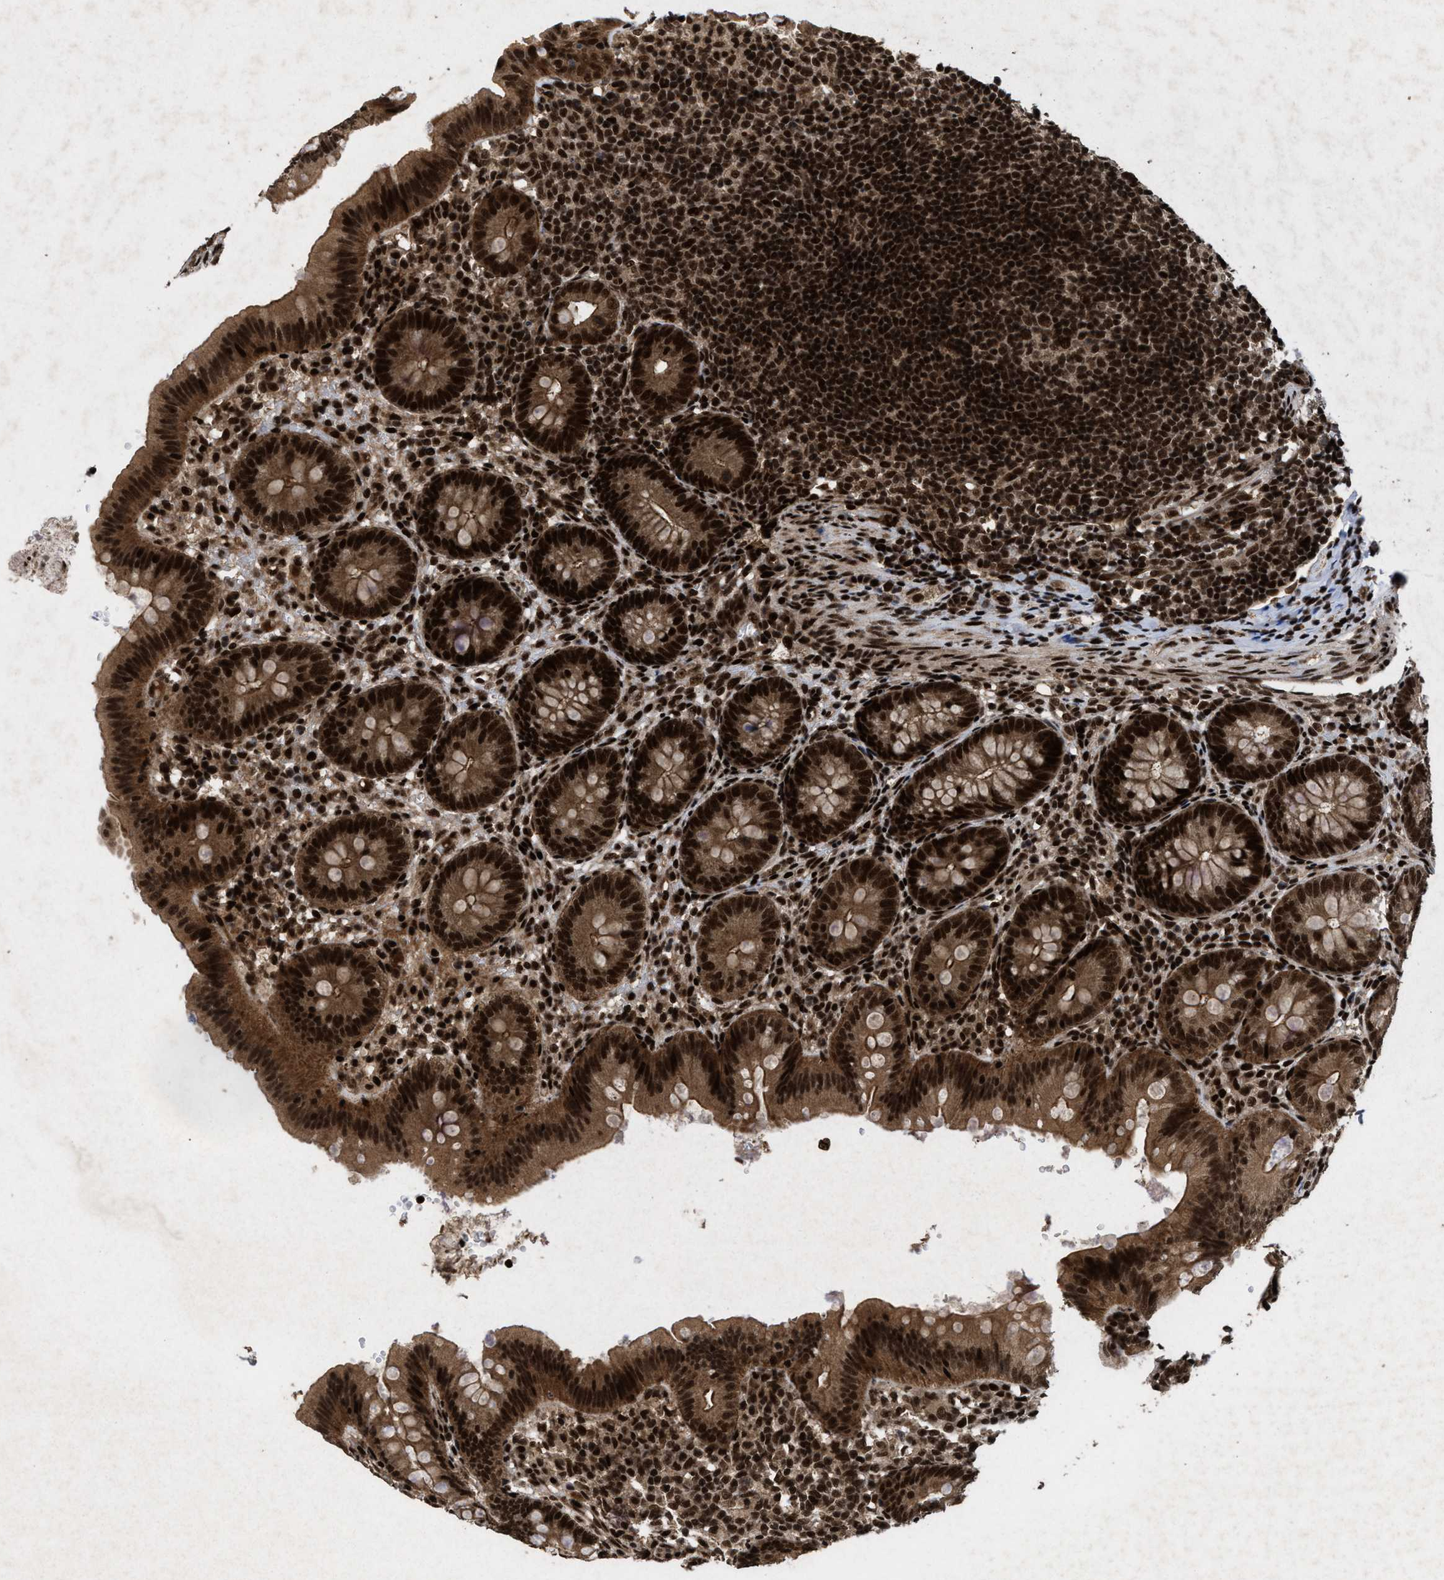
{"staining": {"intensity": "strong", "quantity": ">75%", "location": "cytoplasmic/membranous,nuclear"}, "tissue": "appendix", "cell_type": "Glandular cells", "image_type": "normal", "snomed": [{"axis": "morphology", "description": "Normal tissue, NOS"}, {"axis": "topography", "description": "Appendix"}], "caption": "Appendix stained for a protein shows strong cytoplasmic/membranous,nuclear positivity in glandular cells.", "gene": "WIZ", "patient": {"sex": "male", "age": 1}}